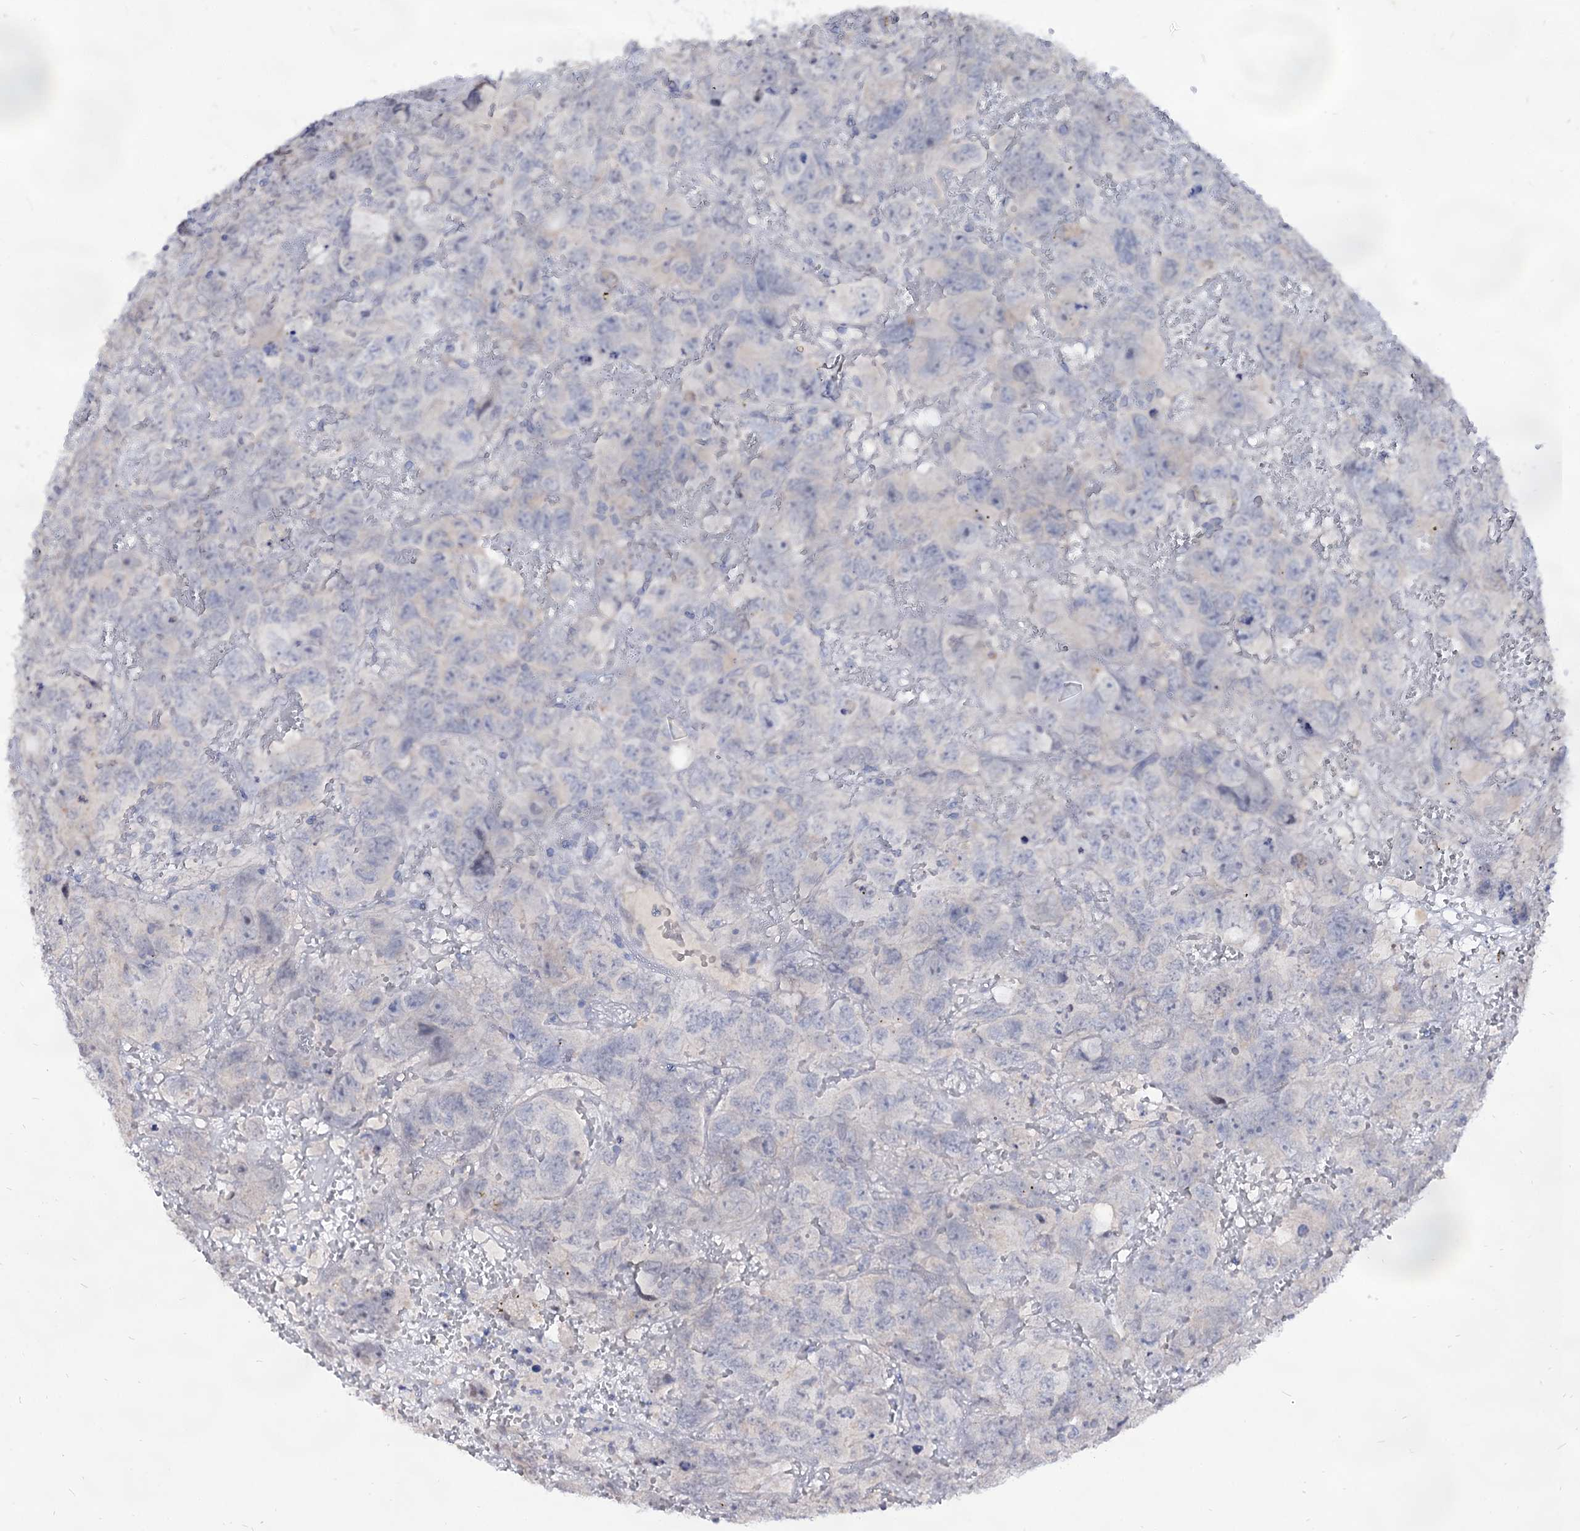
{"staining": {"intensity": "negative", "quantity": "none", "location": "none"}, "tissue": "testis cancer", "cell_type": "Tumor cells", "image_type": "cancer", "snomed": [{"axis": "morphology", "description": "Carcinoma, Embryonal, NOS"}, {"axis": "topography", "description": "Testis"}], "caption": "An immunohistochemistry image of testis cancer is shown. There is no staining in tumor cells of testis cancer.", "gene": "ARFIP2", "patient": {"sex": "male", "age": 45}}